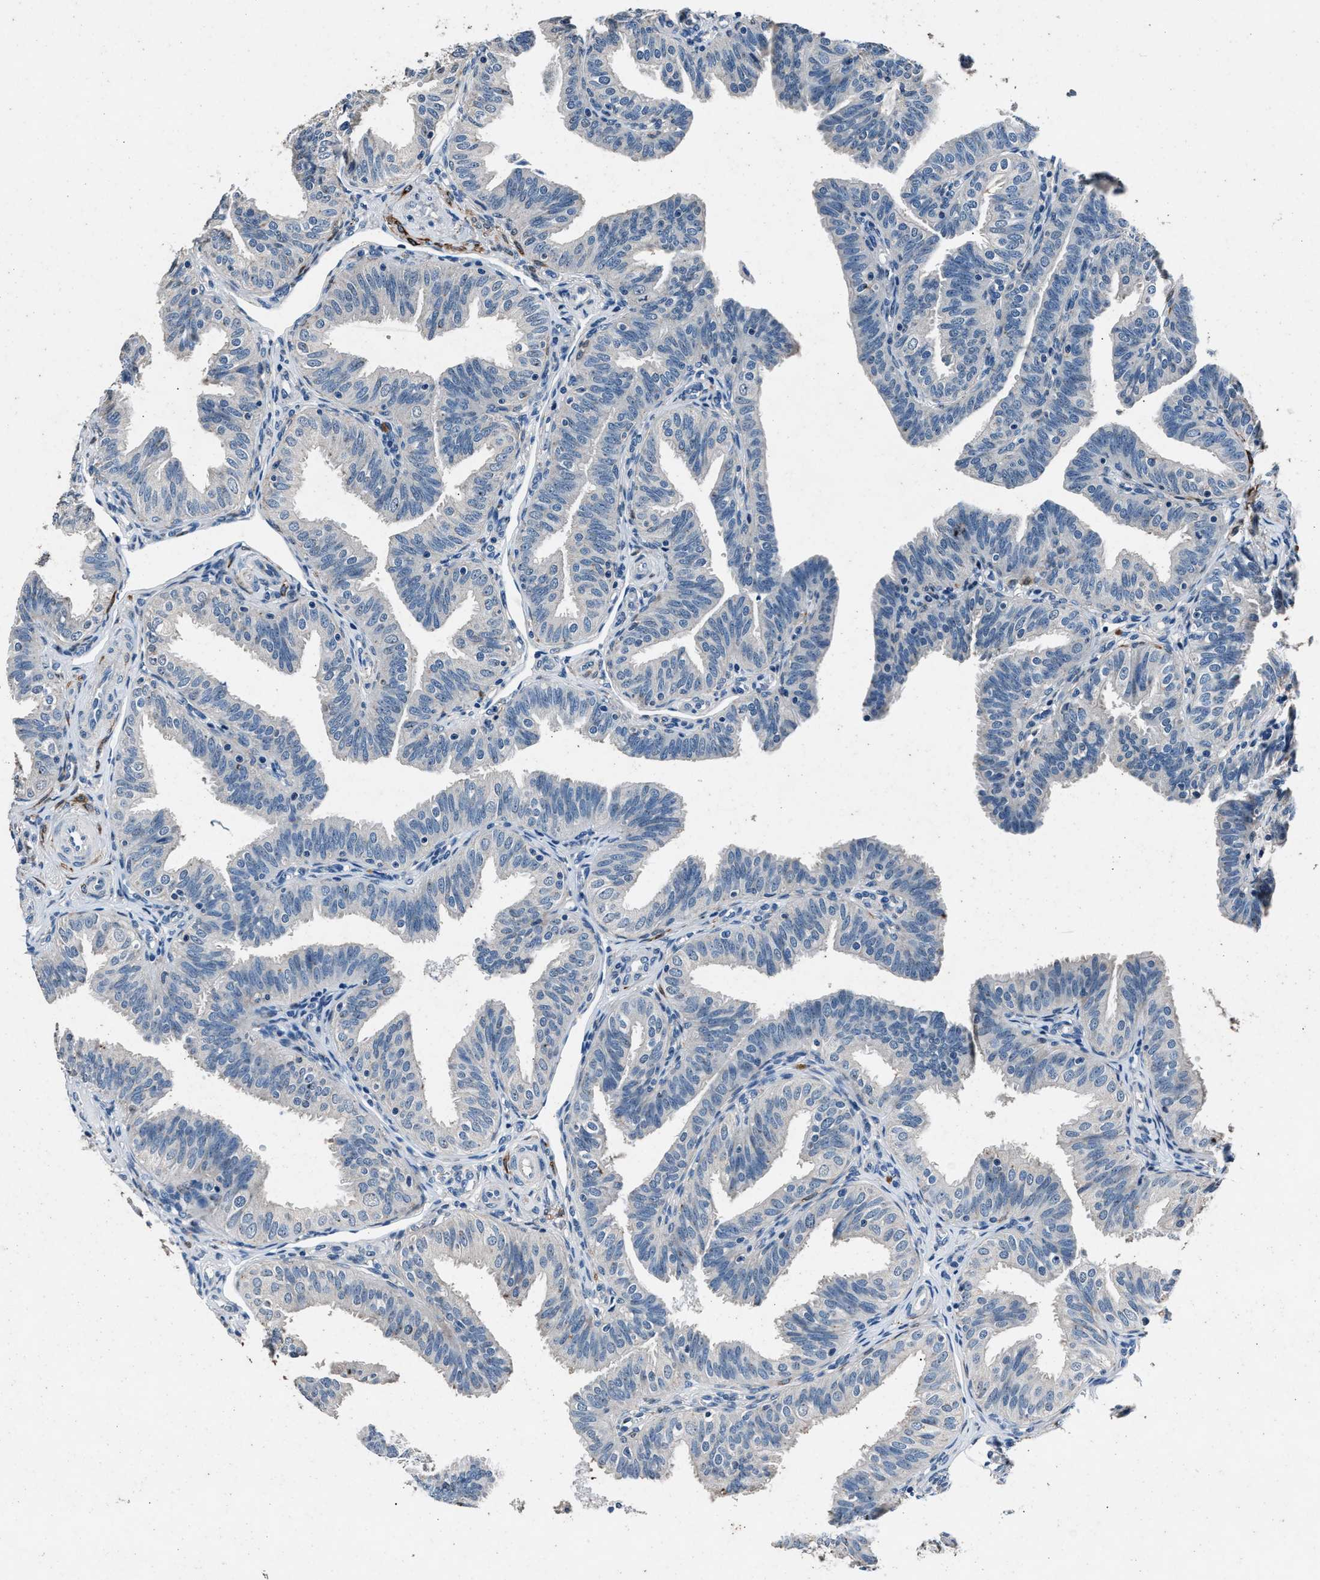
{"staining": {"intensity": "negative", "quantity": "none", "location": "none"}, "tissue": "fallopian tube", "cell_type": "Glandular cells", "image_type": "normal", "snomed": [{"axis": "morphology", "description": "Normal tissue, NOS"}, {"axis": "topography", "description": "Fallopian tube"}], "caption": "This image is of unremarkable fallopian tube stained with IHC to label a protein in brown with the nuclei are counter-stained blue. There is no positivity in glandular cells.", "gene": "DENND6B", "patient": {"sex": "female", "age": 35}}